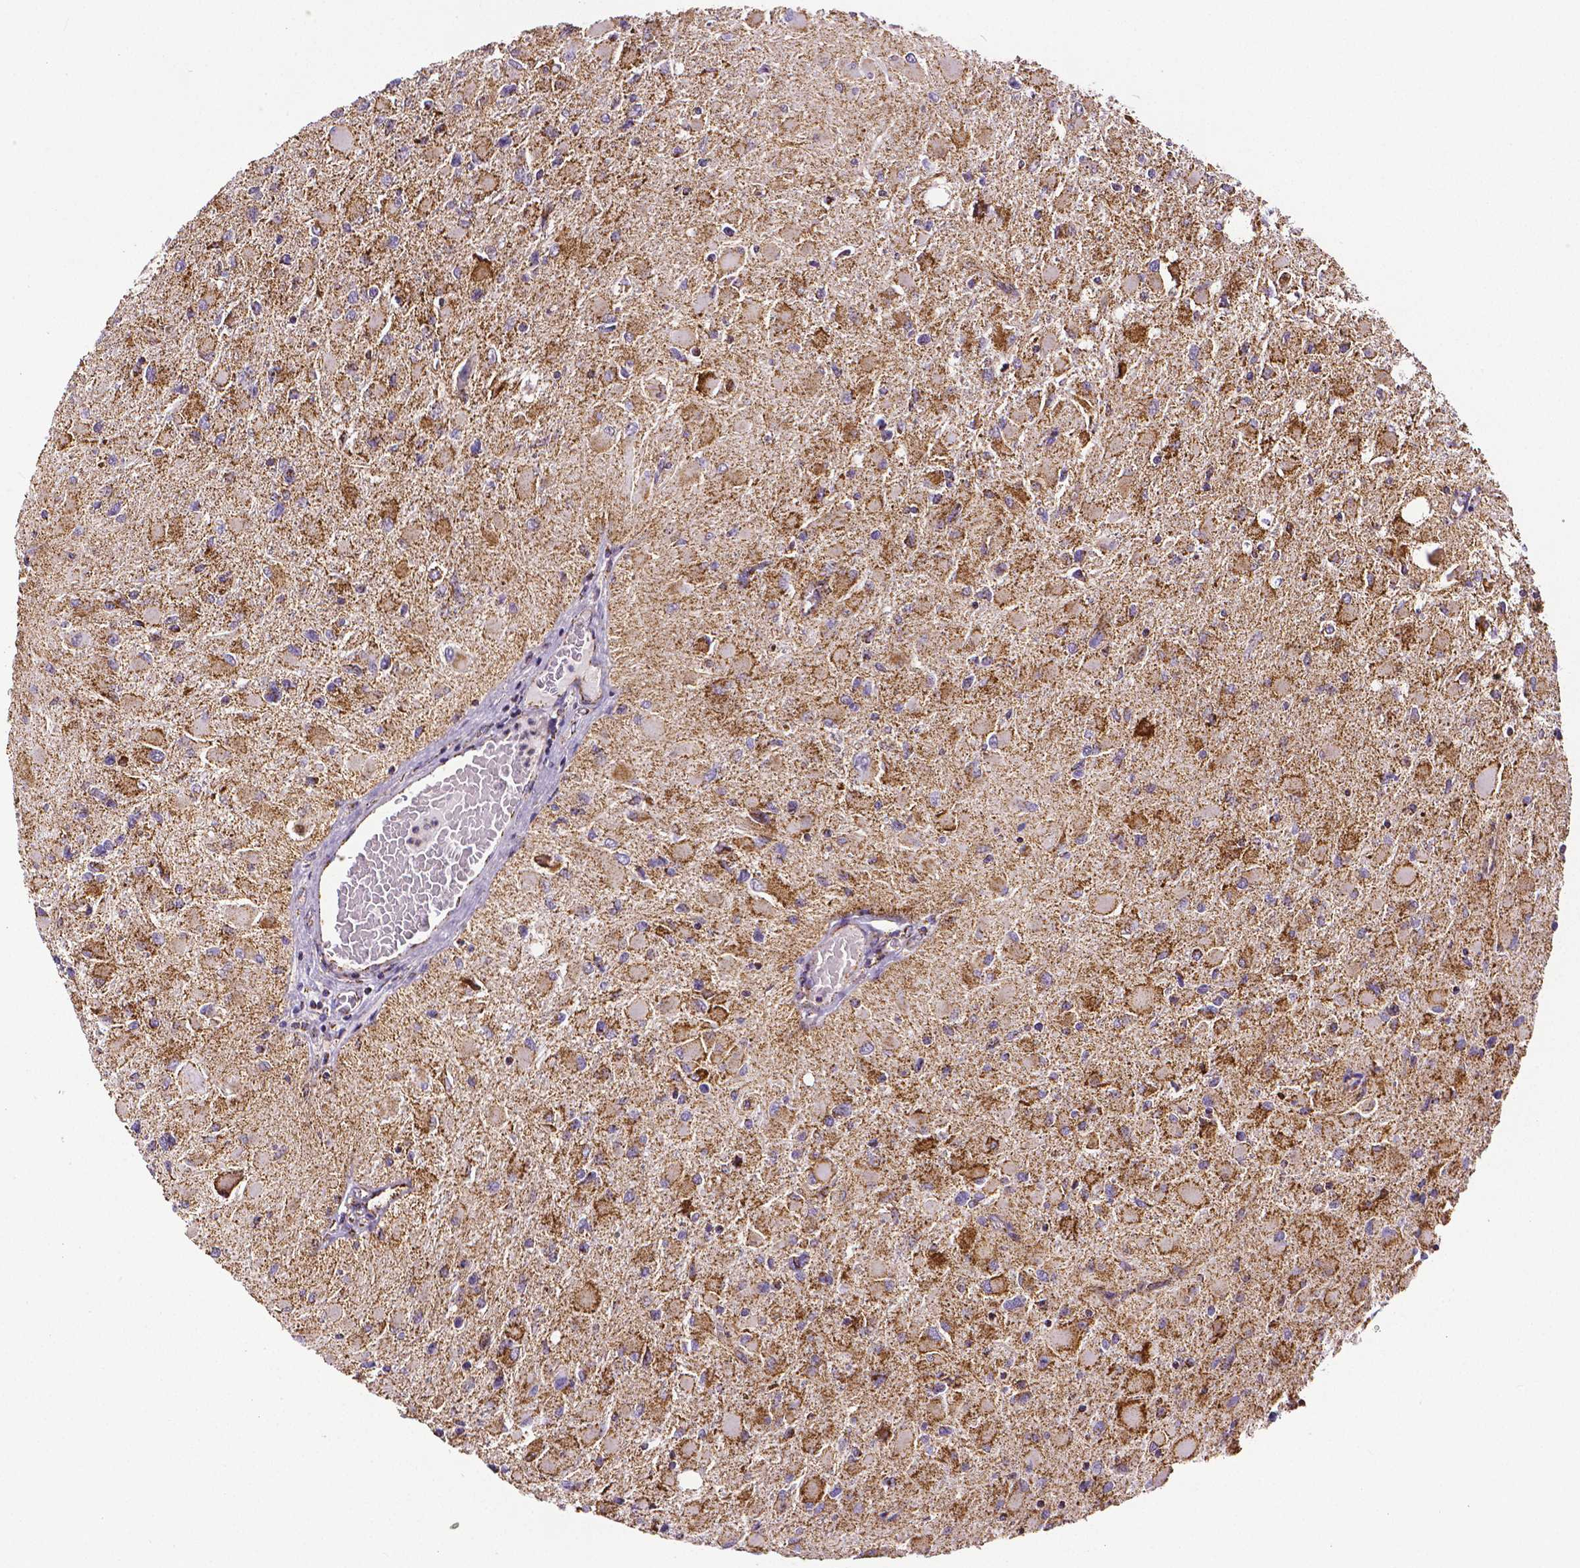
{"staining": {"intensity": "moderate", "quantity": "25%-75%", "location": "cytoplasmic/membranous"}, "tissue": "glioma", "cell_type": "Tumor cells", "image_type": "cancer", "snomed": [{"axis": "morphology", "description": "Glioma, malignant, High grade"}, {"axis": "topography", "description": "Cerebral cortex"}], "caption": "Brown immunohistochemical staining in malignant high-grade glioma exhibits moderate cytoplasmic/membranous staining in approximately 25%-75% of tumor cells.", "gene": "MACC1", "patient": {"sex": "female", "age": 36}}